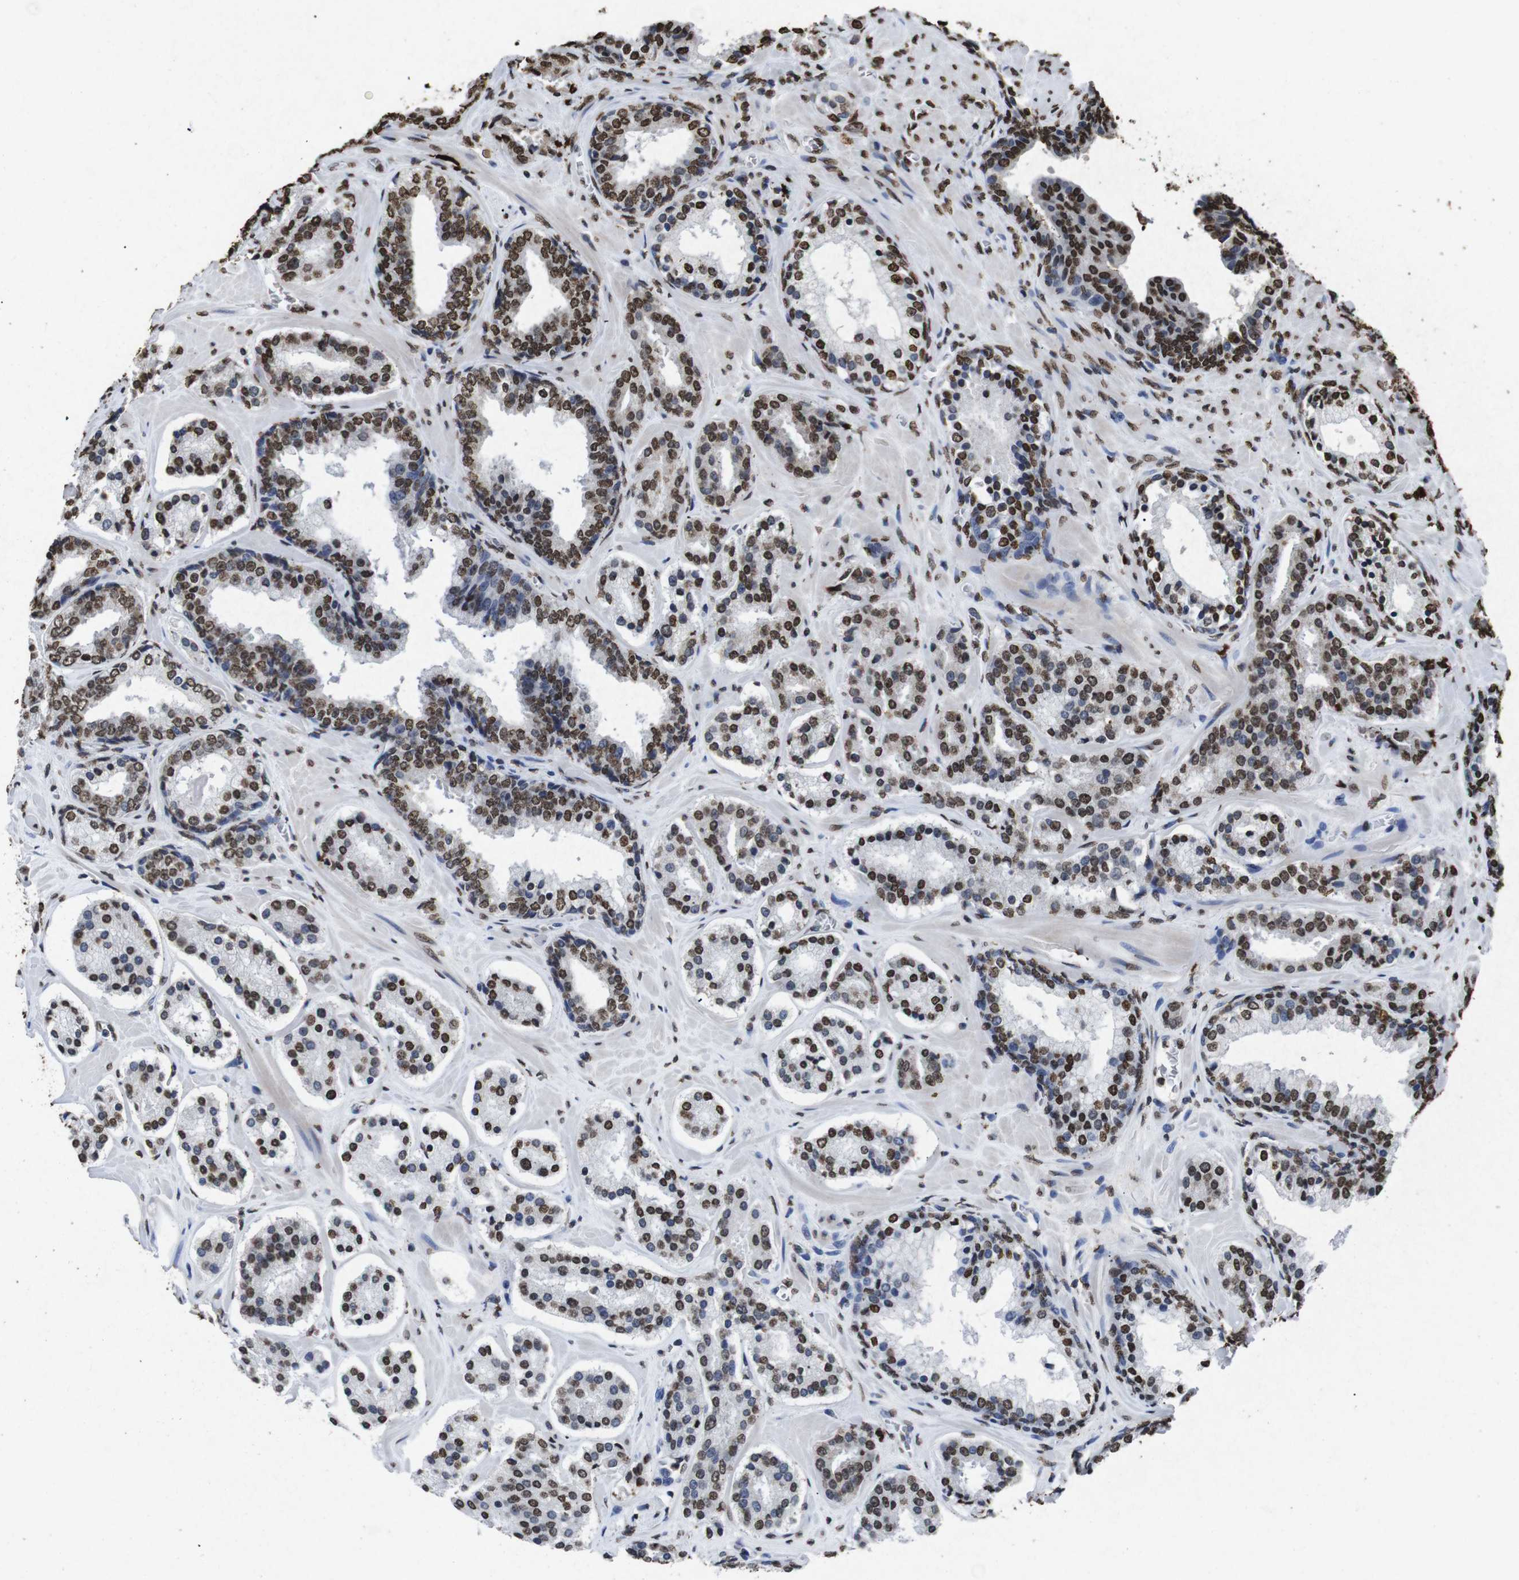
{"staining": {"intensity": "strong", "quantity": ">75%", "location": "nuclear"}, "tissue": "prostate cancer", "cell_type": "Tumor cells", "image_type": "cancer", "snomed": [{"axis": "morphology", "description": "Adenocarcinoma, High grade"}, {"axis": "topography", "description": "Prostate"}], "caption": "Prostate cancer (adenocarcinoma (high-grade)) stained for a protein reveals strong nuclear positivity in tumor cells.", "gene": "MDM2", "patient": {"sex": "male", "age": 60}}